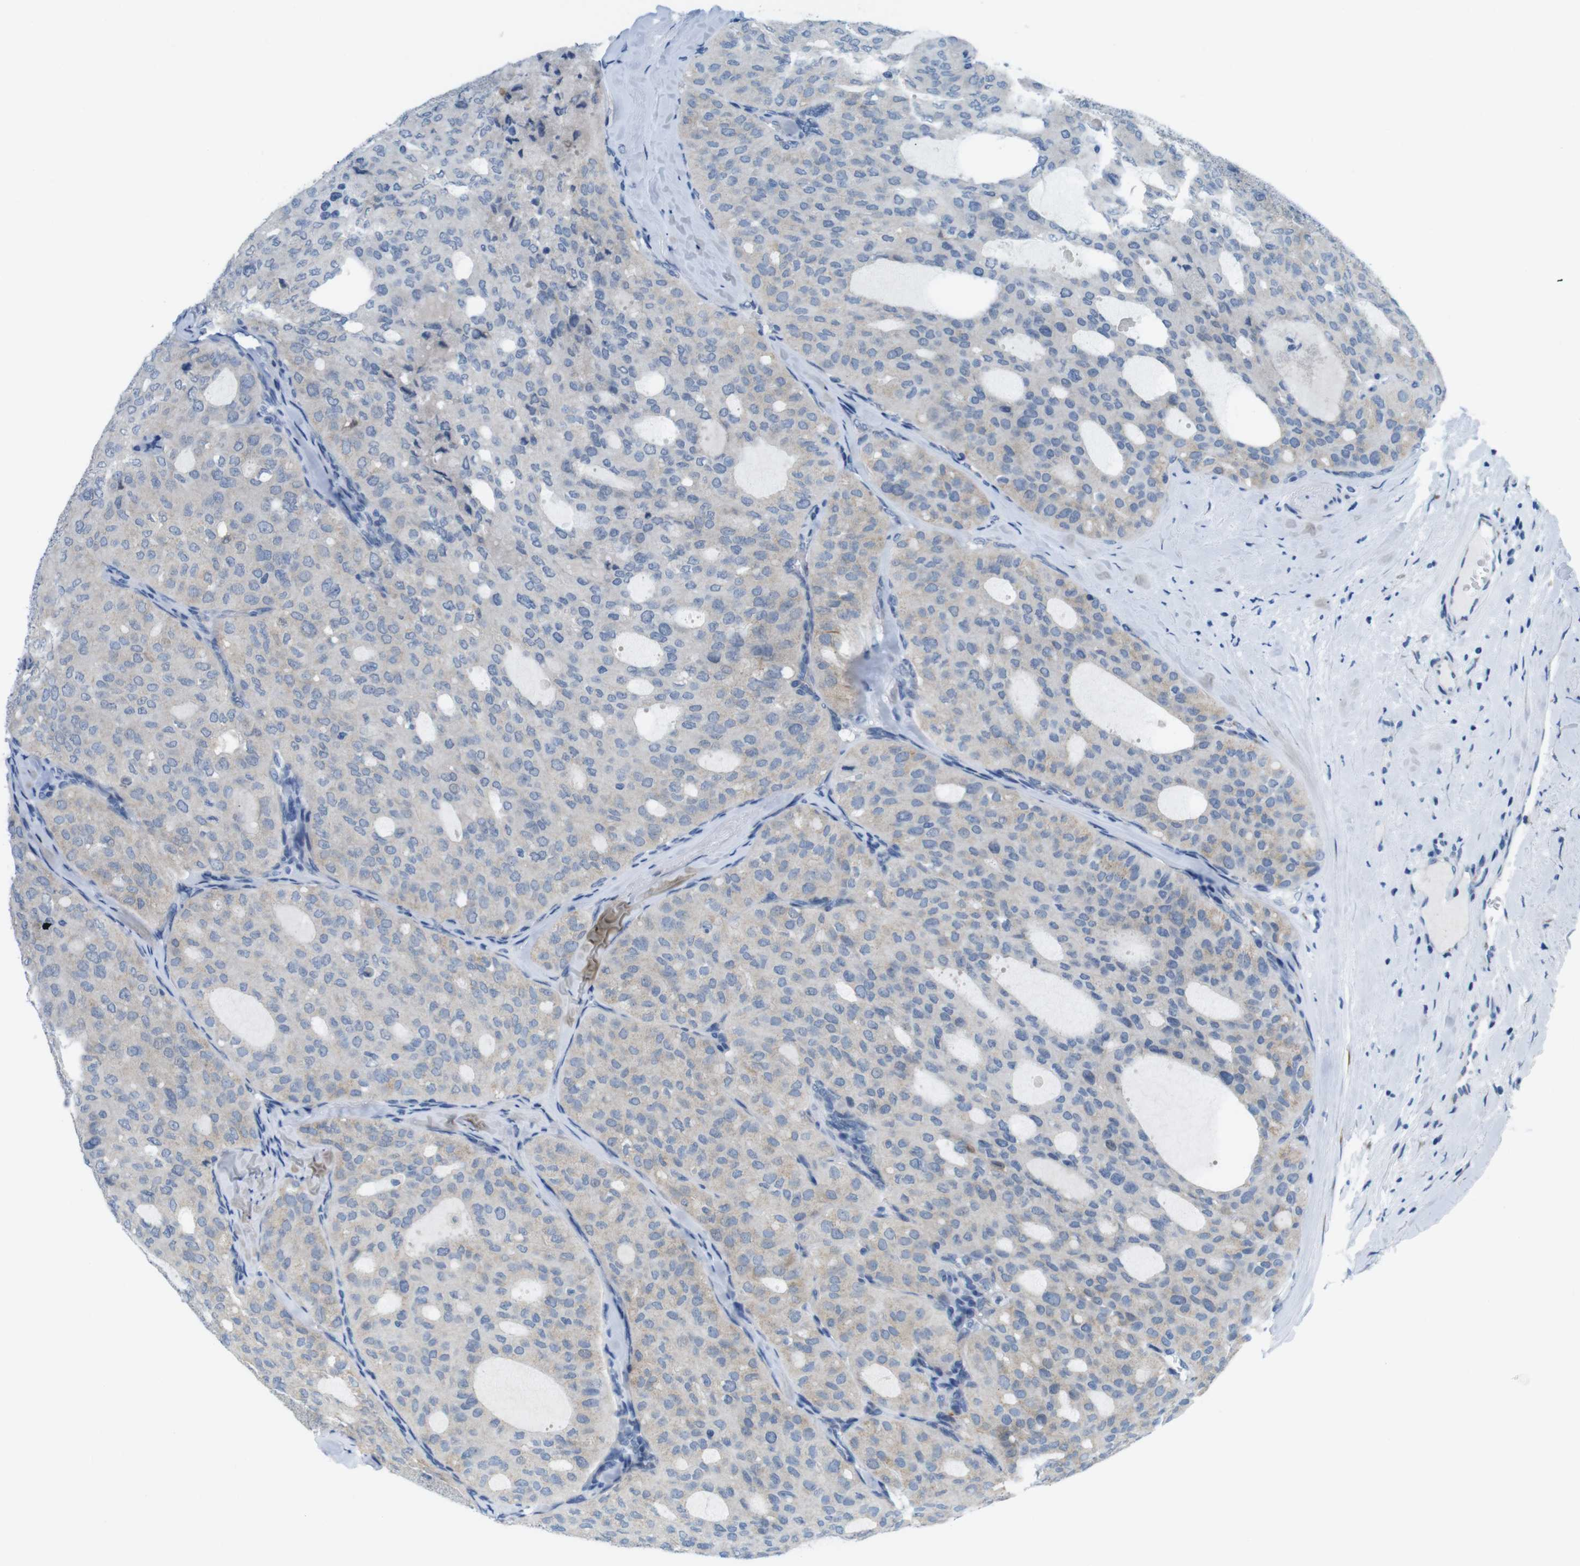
{"staining": {"intensity": "weak", "quantity": "<25%", "location": "cytoplasmic/membranous"}, "tissue": "thyroid cancer", "cell_type": "Tumor cells", "image_type": "cancer", "snomed": [{"axis": "morphology", "description": "Follicular adenoma carcinoma, NOS"}, {"axis": "topography", "description": "Thyroid gland"}], "caption": "High magnification brightfield microscopy of thyroid cancer (follicular adenoma carcinoma) stained with DAB (brown) and counterstained with hematoxylin (blue): tumor cells show no significant staining.", "gene": "GOLGA2", "patient": {"sex": "male", "age": 75}}